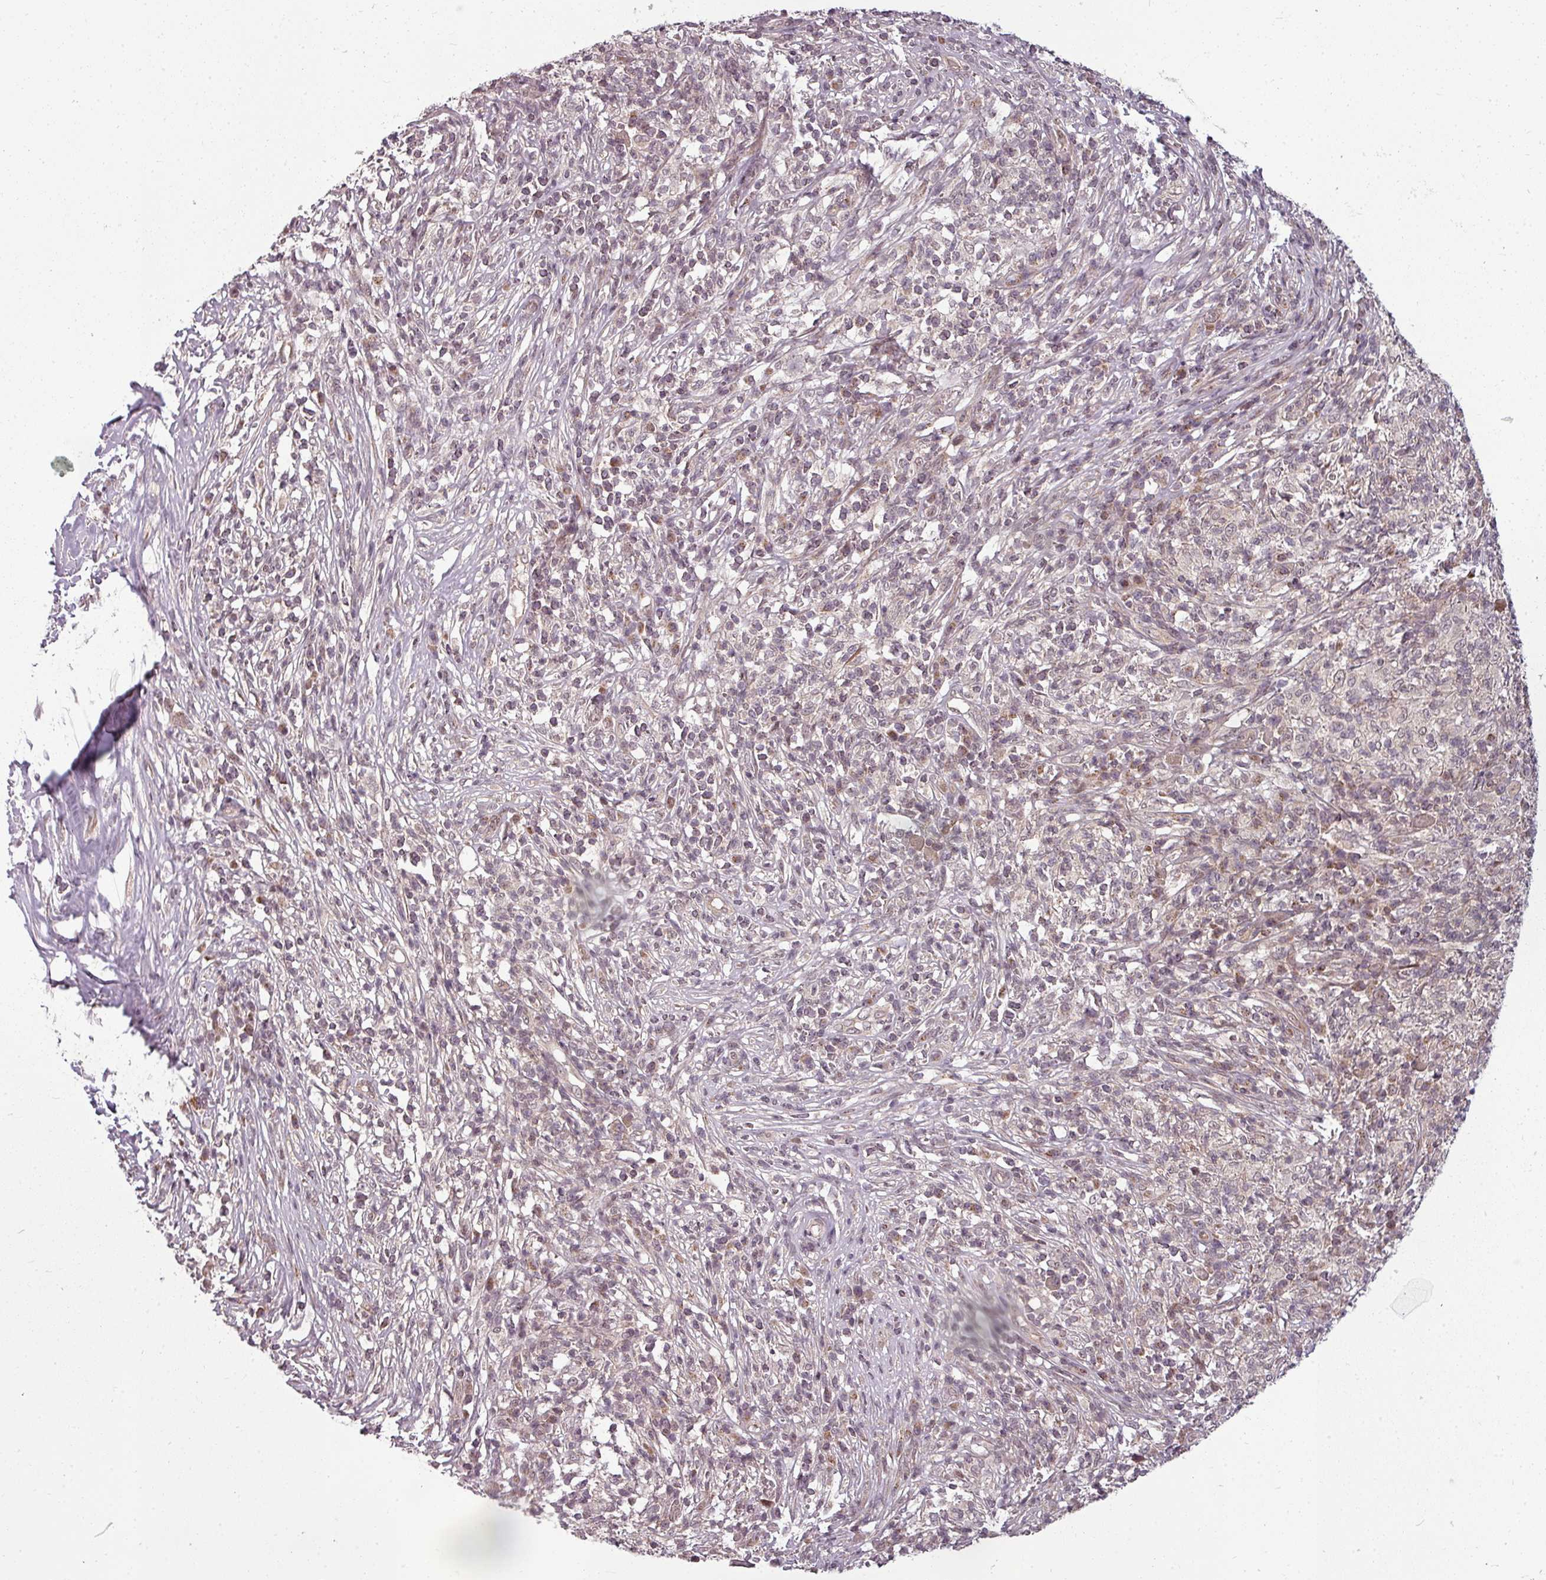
{"staining": {"intensity": "negative", "quantity": "none", "location": "none"}, "tissue": "melanoma", "cell_type": "Tumor cells", "image_type": "cancer", "snomed": [{"axis": "morphology", "description": "Malignant melanoma, NOS"}, {"axis": "topography", "description": "Skin"}], "caption": "The image shows no staining of tumor cells in malignant melanoma.", "gene": "CLIC1", "patient": {"sex": "male", "age": 66}}